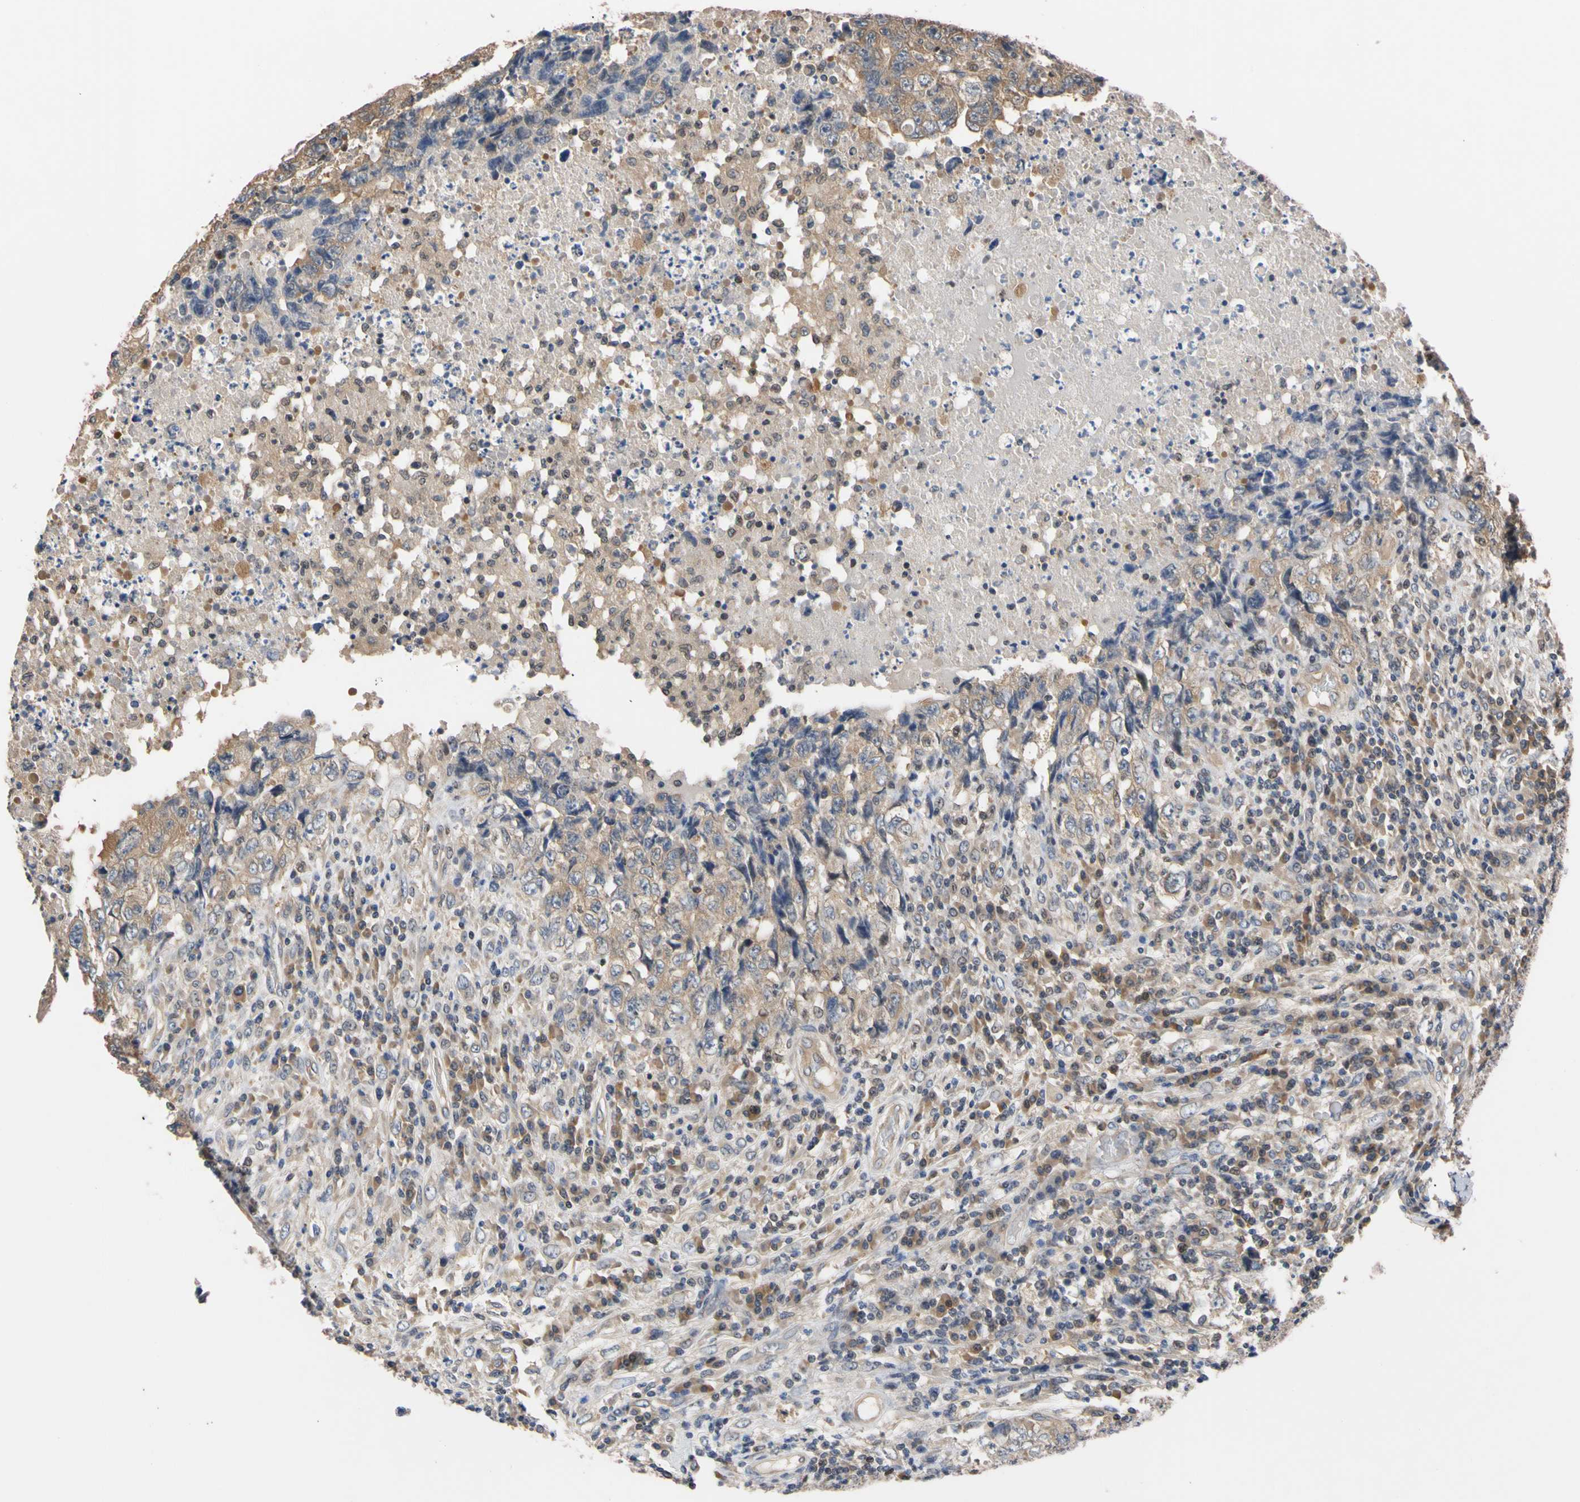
{"staining": {"intensity": "moderate", "quantity": "25%-75%", "location": "cytoplasmic/membranous"}, "tissue": "testis cancer", "cell_type": "Tumor cells", "image_type": "cancer", "snomed": [{"axis": "morphology", "description": "Necrosis, NOS"}, {"axis": "morphology", "description": "Carcinoma, Embryonal, NOS"}, {"axis": "topography", "description": "Testis"}], "caption": "DAB (3,3'-diaminobenzidine) immunohistochemical staining of human testis embryonal carcinoma shows moderate cytoplasmic/membranous protein positivity in about 25%-75% of tumor cells.", "gene": "RARS1", "patient": {"sex": "male", "age": 19}}